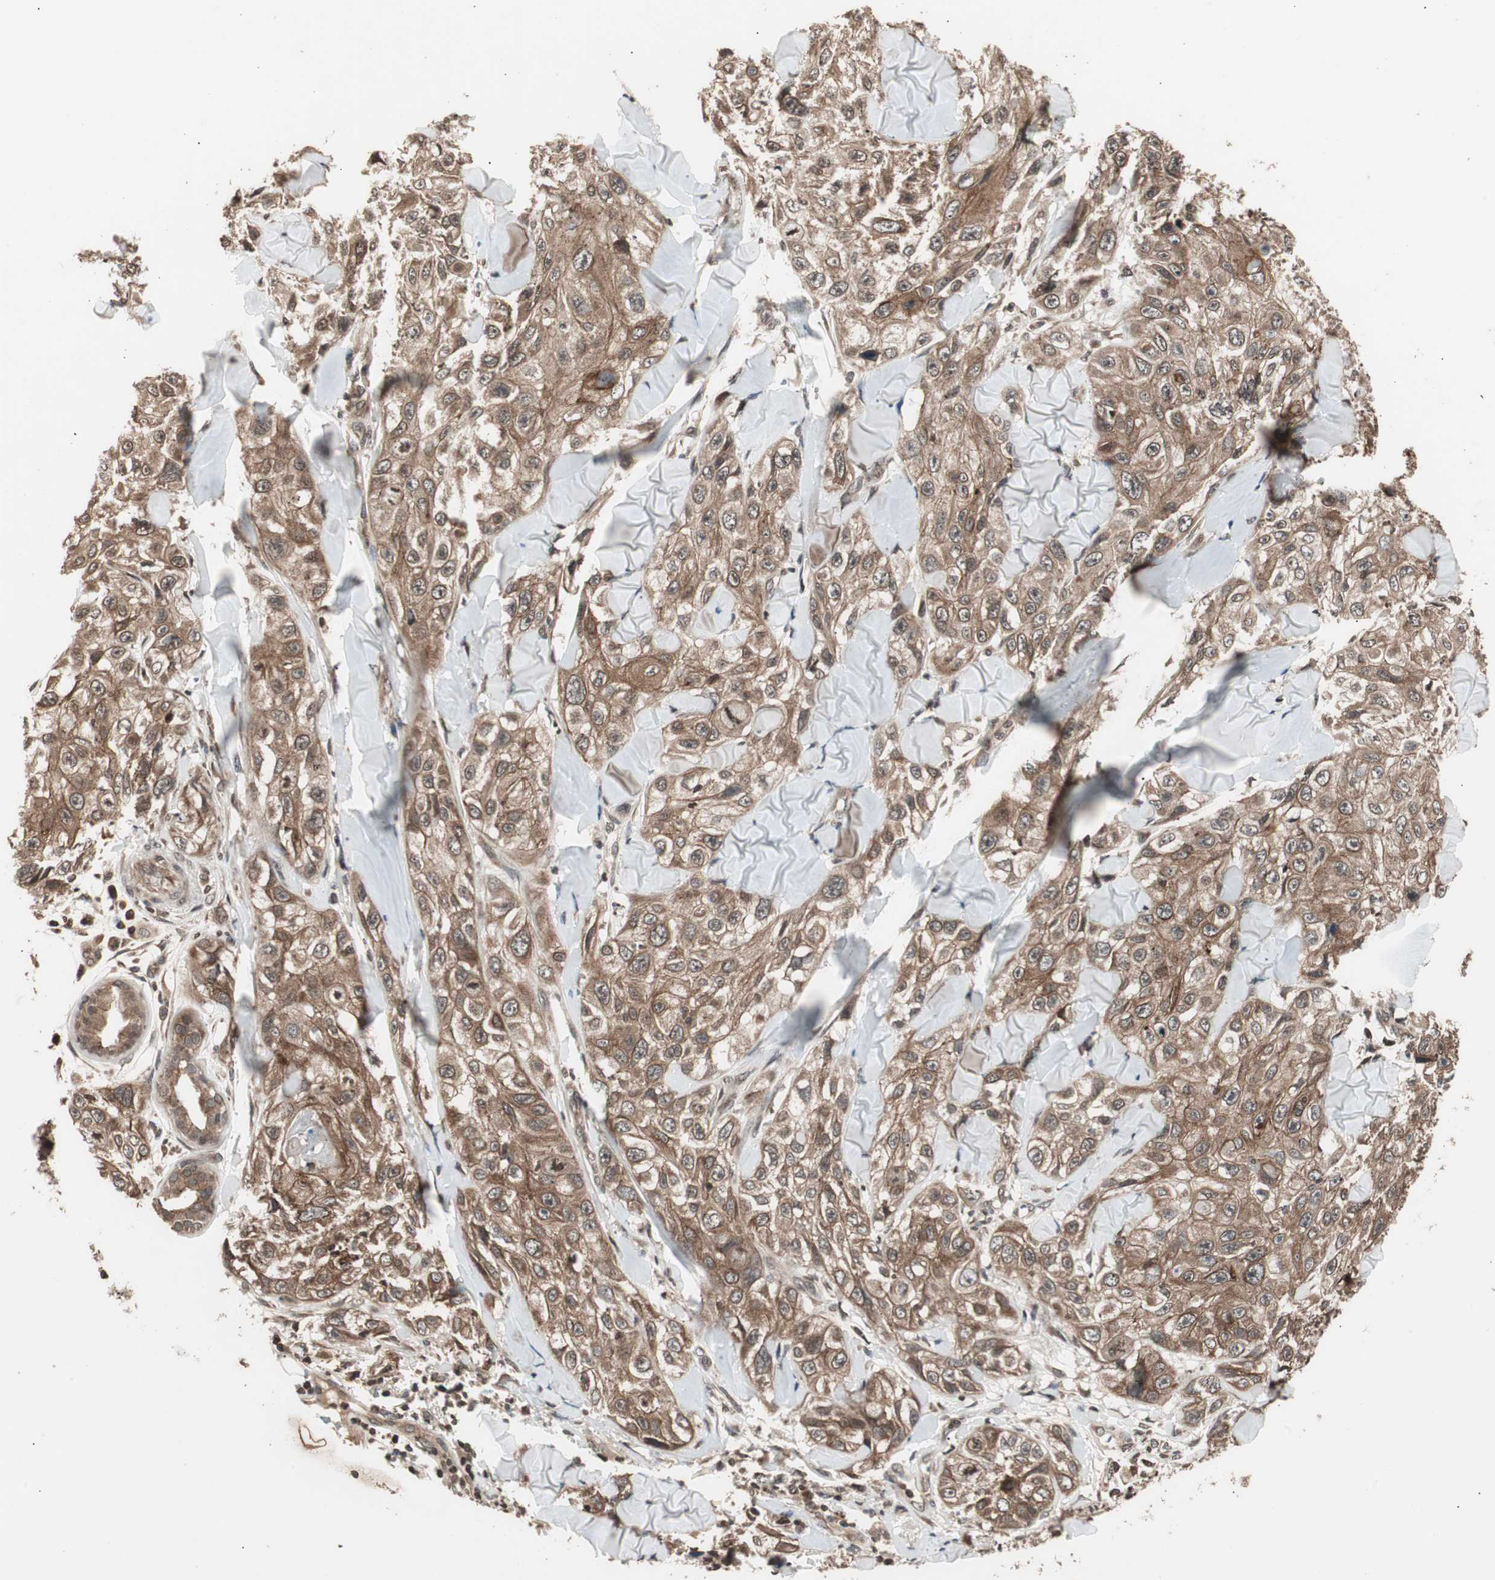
{"staining": {"intensity": "moderate", "quantity": ">75%", "location": "cytoplasmic/membranous"}, "tissue": "skin cancer", "cell_type": "Tumor cells", "image_type": "cancer", "snomed": [{"axis": "morphology", "description": "Squamous cell carcinoma, NOS"}, {"axis": "topography", "description": "Skin"}], "caption": "Immunohistochemistry histopathology image of skin squamous cell carcinoma stained for a protein (brown), which demonstrates medium levels of moderate cytoplasmic/membranous staining in about >75% of tumor cells.", "gene": "ZFC3H1", "patient": {"sex": "male", "age": 86}}